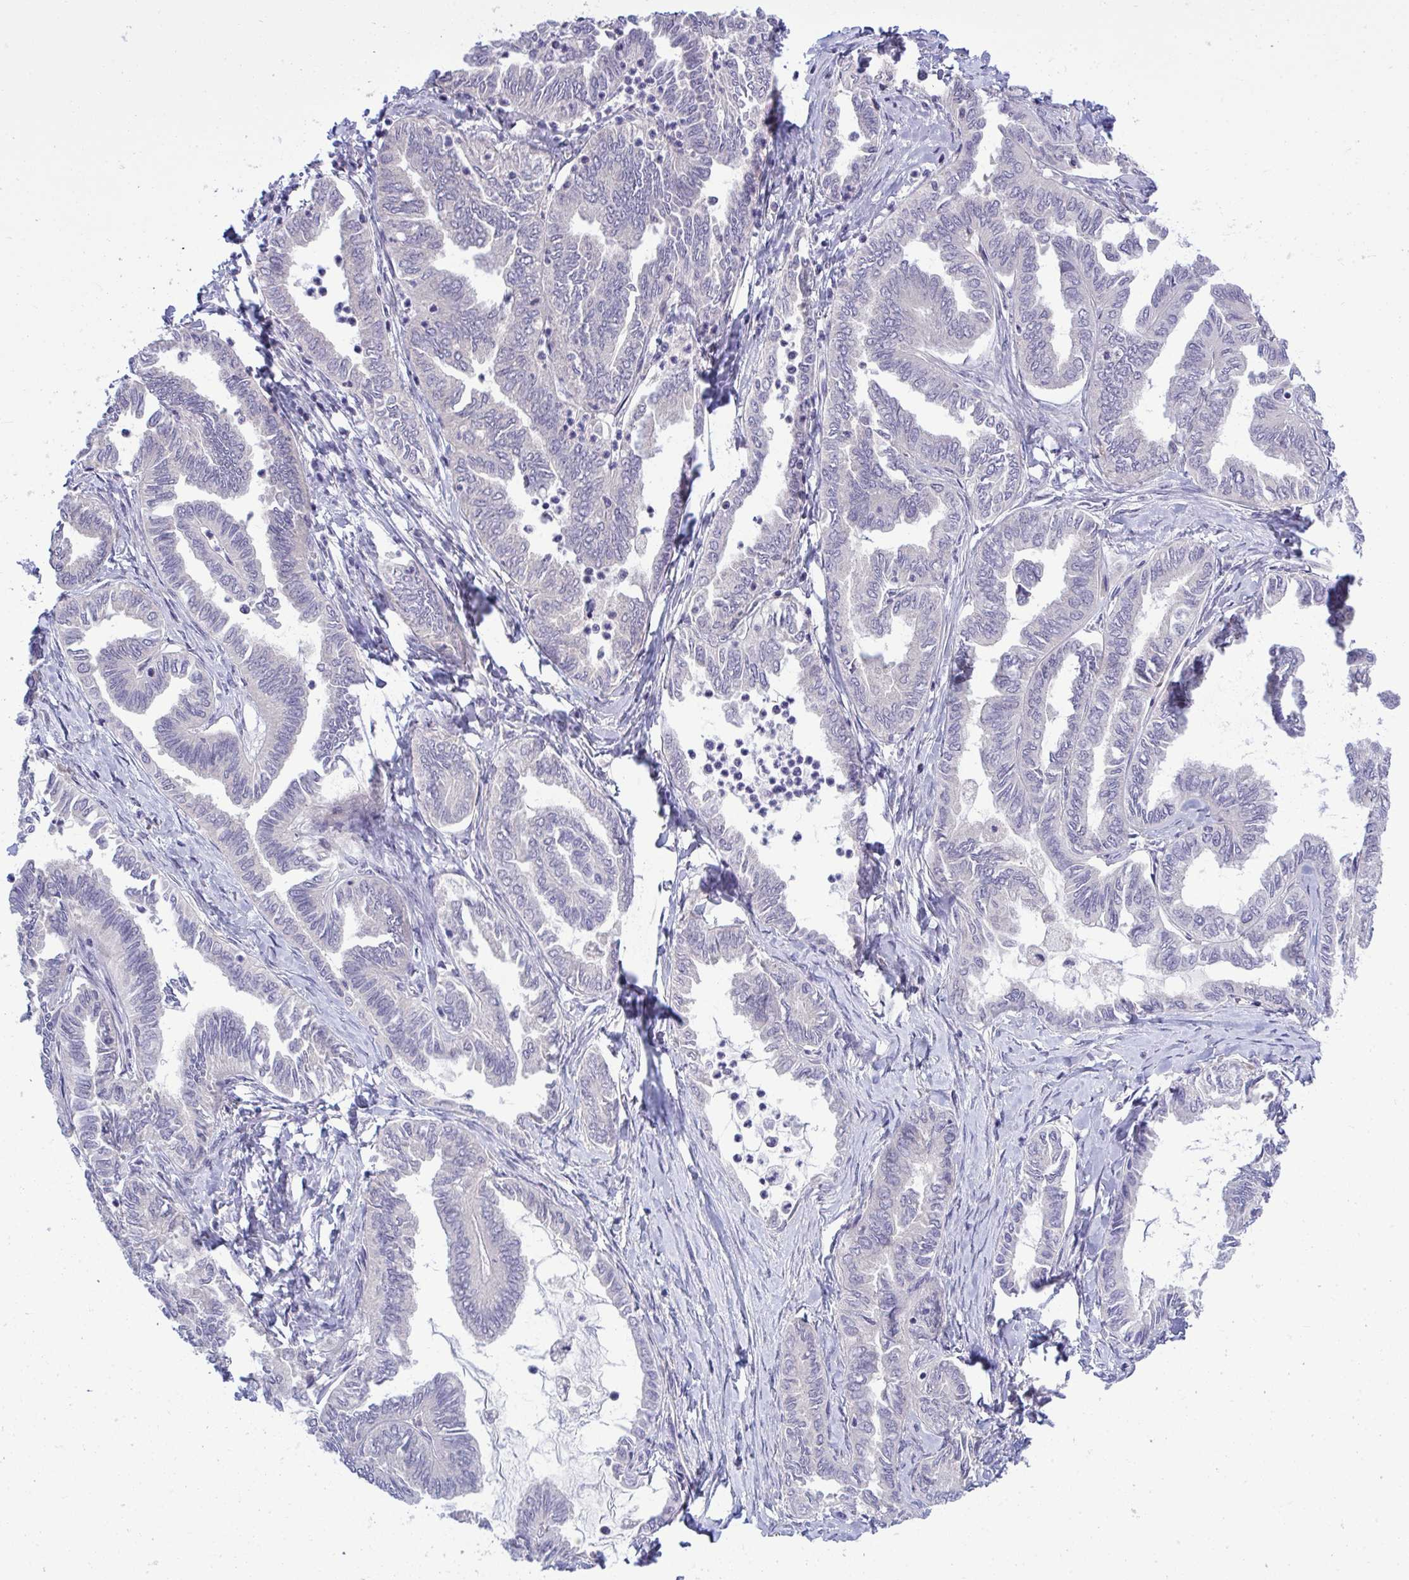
{"staining": {"intensity": "negative", "quantity": "none", "location": "none"}, "tissue": "ovarian cancer", "cell_type": "Tumor cells", "image_type": "cancer", "snomed": [{"axis": "morphology", "description": "Carcinoma, endometroid"}, {"axis": "topography", "description": "Ovary"}], "caption": "An immunohistochemistry photomicrograph of ovarian cancer (endometroid carcinoma) is shown. There is no staining in tumor cells of ovarian cancer (endometroid carcinoma).", "gene": "HMBOX1", "patient": {"sex": "female", "age": 70}}